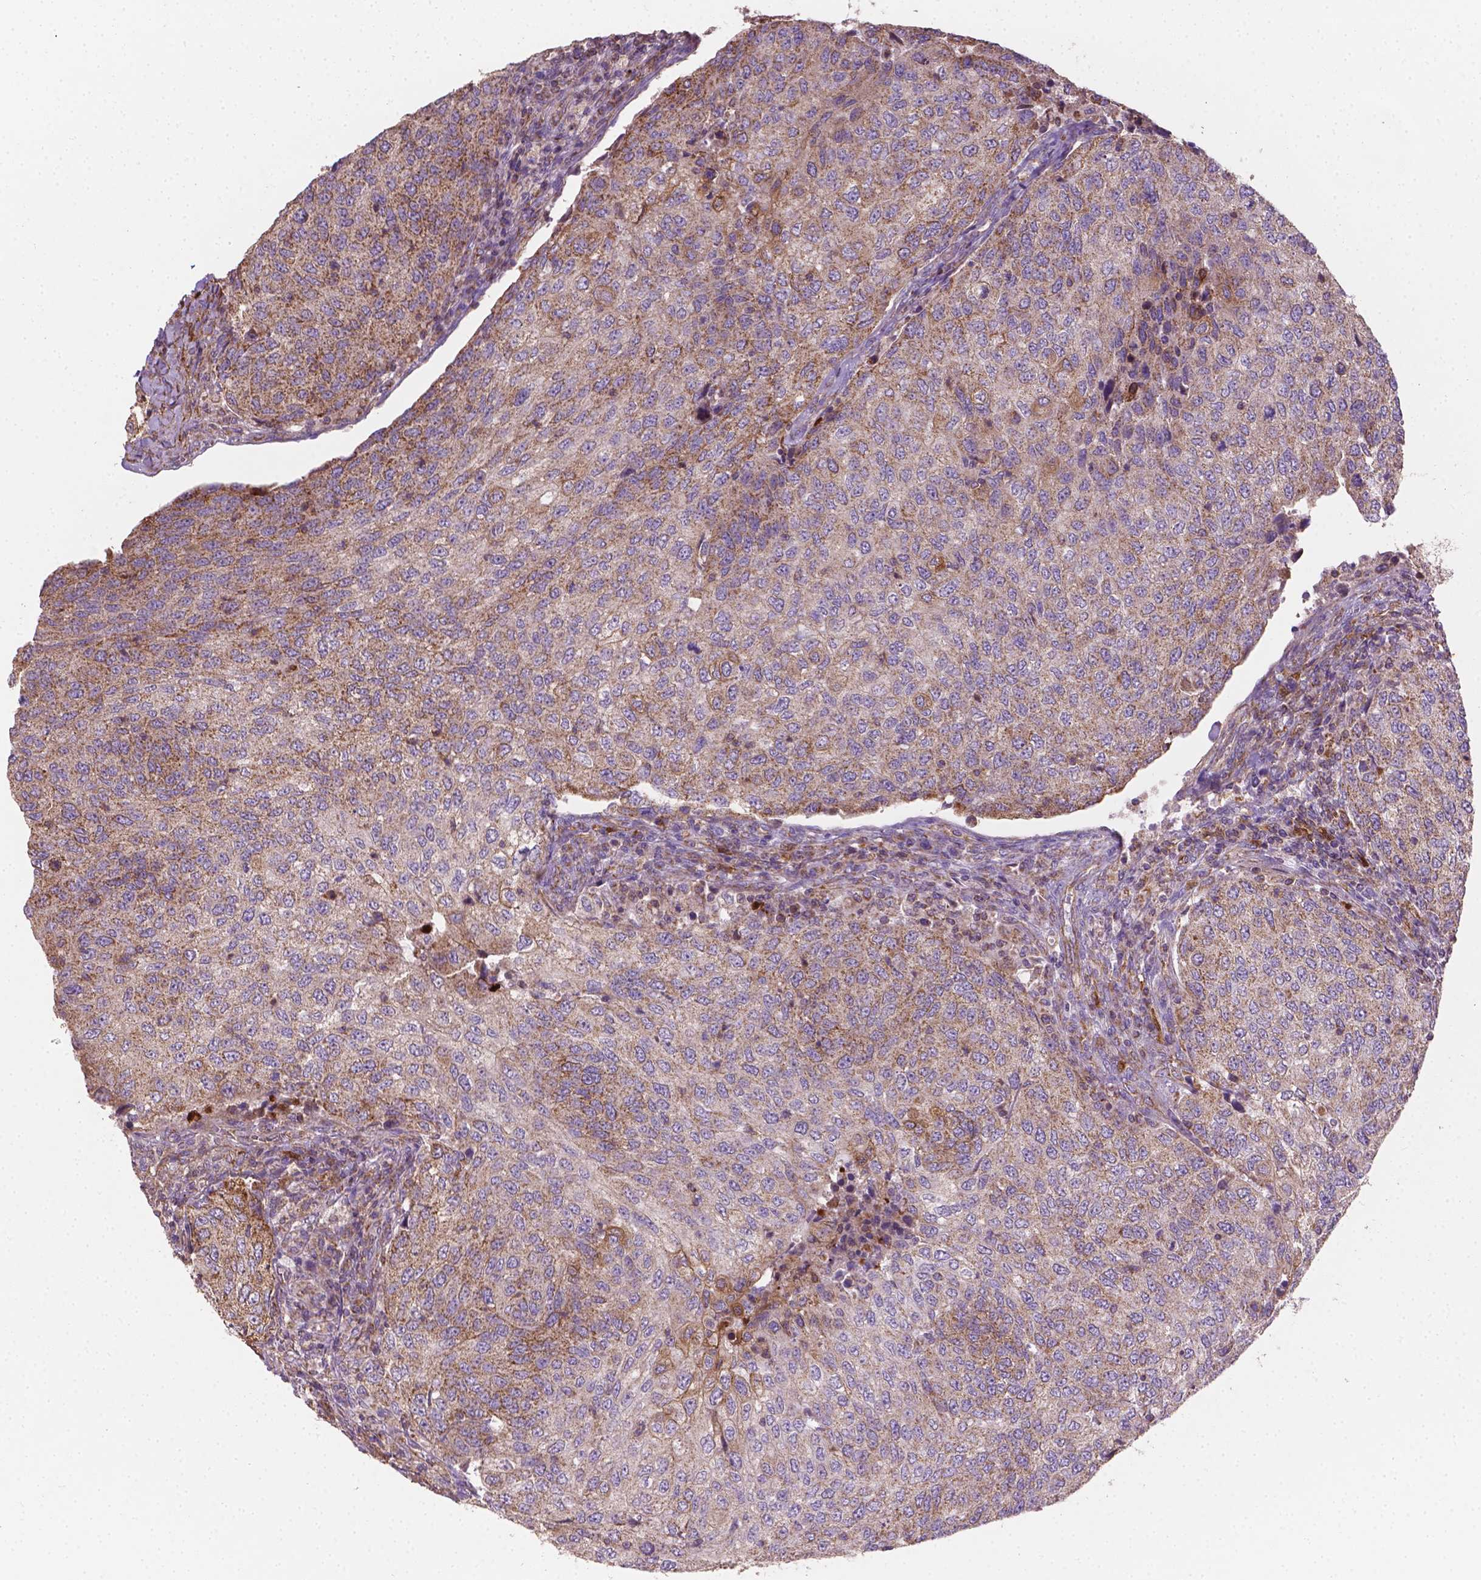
{"staining": {"intensity": "moderate", "quantity": "25%-75%", "location": "cytoplasmic/membranous"}, "tissue": "urothelial cancer", "cell_type": "Tumor cells", "image_type": "cancer", "snomed": [{"axis": "morphology", "description": "Urothelial carcinoma, High grade"}, {"axis": "topography", "description": "Urinary bladder"}], "caption": "An image of urothelial cancer stained for a protein shows moderate cytoplasmic/membranous brown staining in tumor cells.", "gene": "TCAF1", "patient": {"sex": "female", "age": 78}}